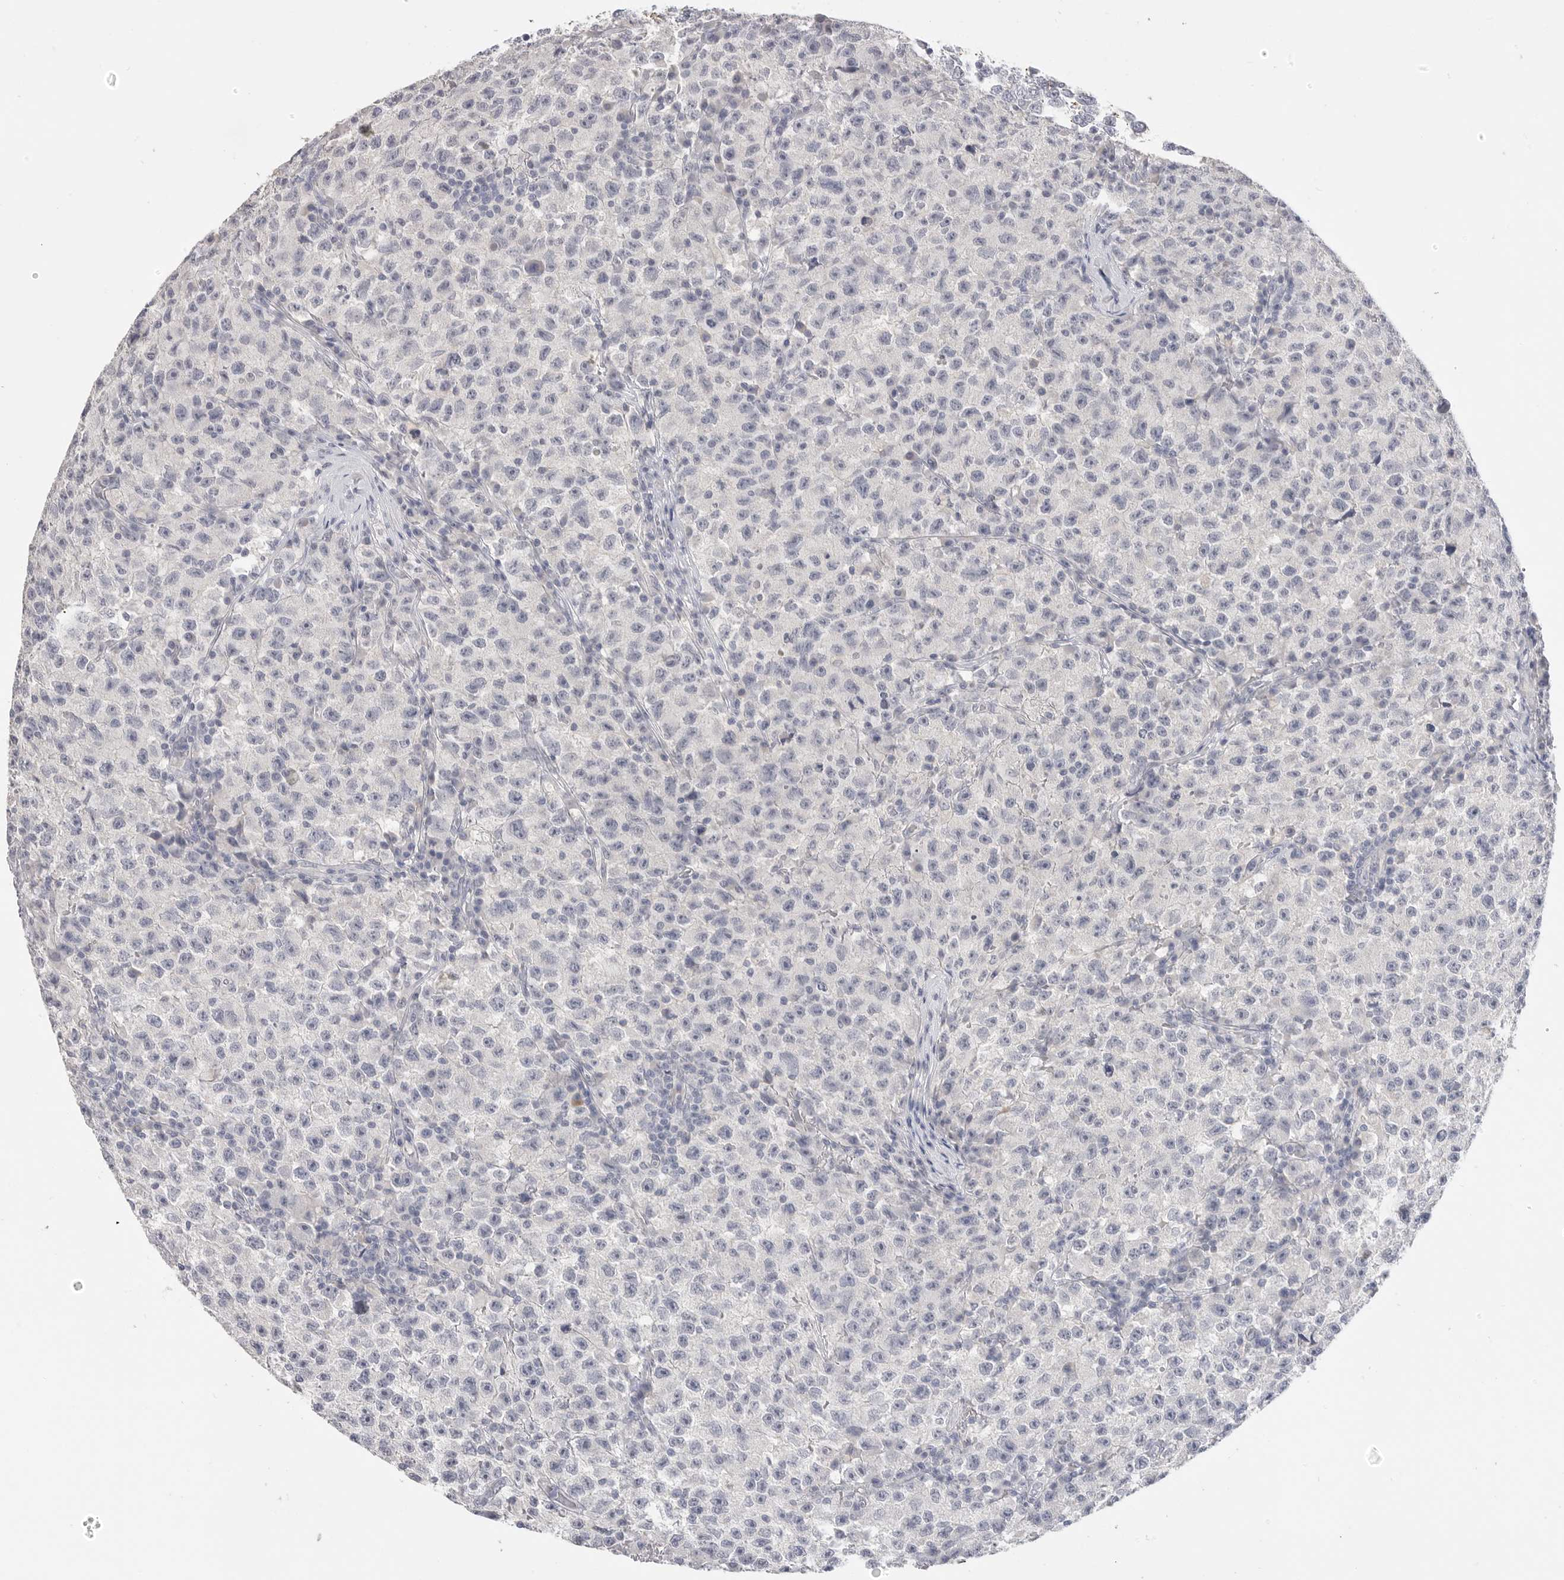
{"staining": {"intensity": "negative", "quantity": "none", "location": "none"}, "tissue": "testis cancer", "cell_type": "Tumor cells", "image_type": "cancer", "snomed": [{"axis": "morphology", "description": "Seminoma, NOS"}, {"axis": "topography", "description": "Testis"}], "caption": "This is a histopathology image of immunohistochemistry staining of testis seminoma, which shows no positivity in tumor cells.", "gene": "FBN2", "patient": {"sex": "male", "age": 22}}